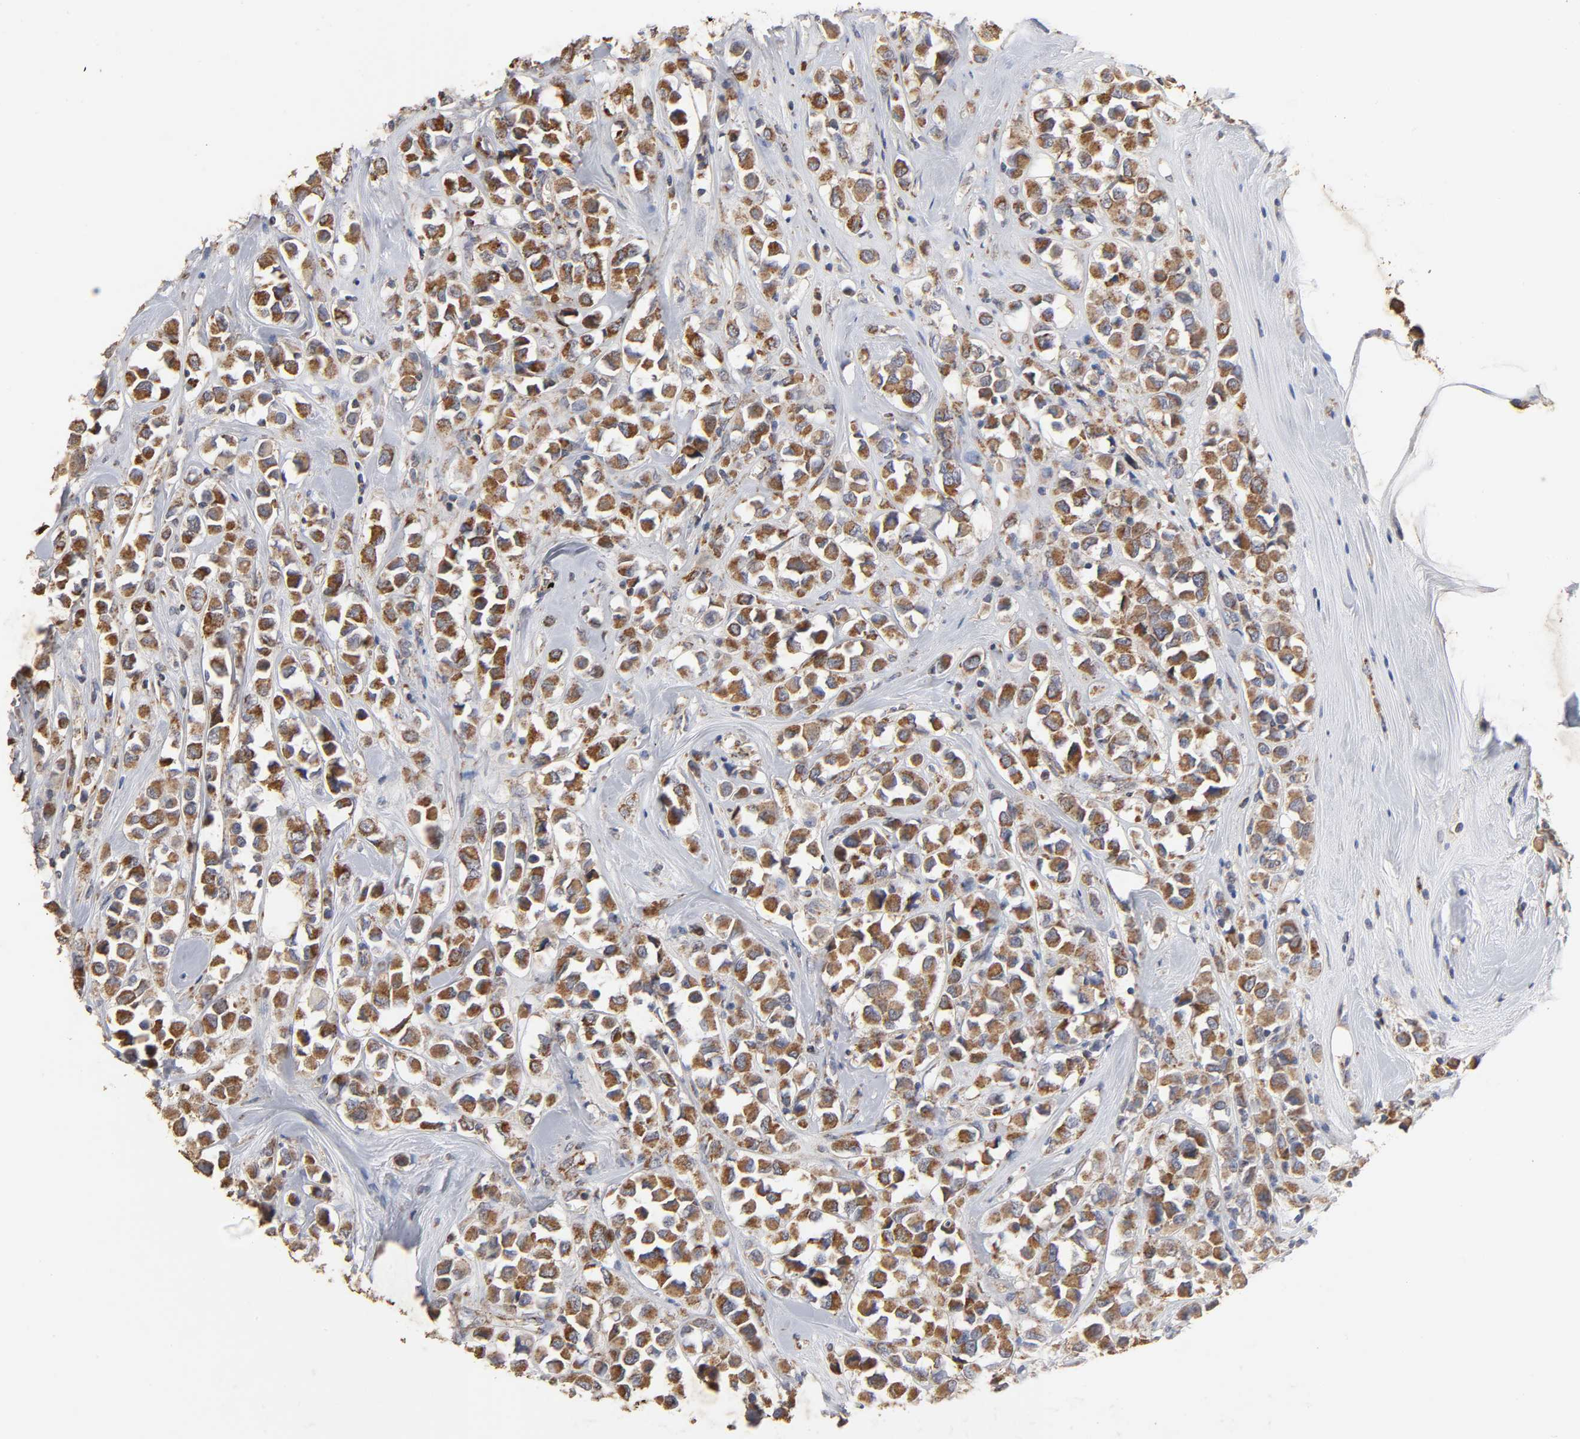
{"staining": {"intensity": "strong", "quantity": ">75%", "location": "cytoplasmic/membranous"}, "tissue": "breast cancer", "cell_type": "Tumor cells", "image_type": "cancer", "snomed": [{"axis": "morphology", "description": "Duct carcinoma"}, {"axis": "topography", "description": "Breast"}], "caption": "Immunohistochemistry (IHC) of human breast cancer (infiltrating ductal carcinoma) reveals high levels of strong cytoplasmic/membranous positivity in about >75% of tumor cells.", "gene": "CYCS", "patient": {"sex": "female", "age": 61}}